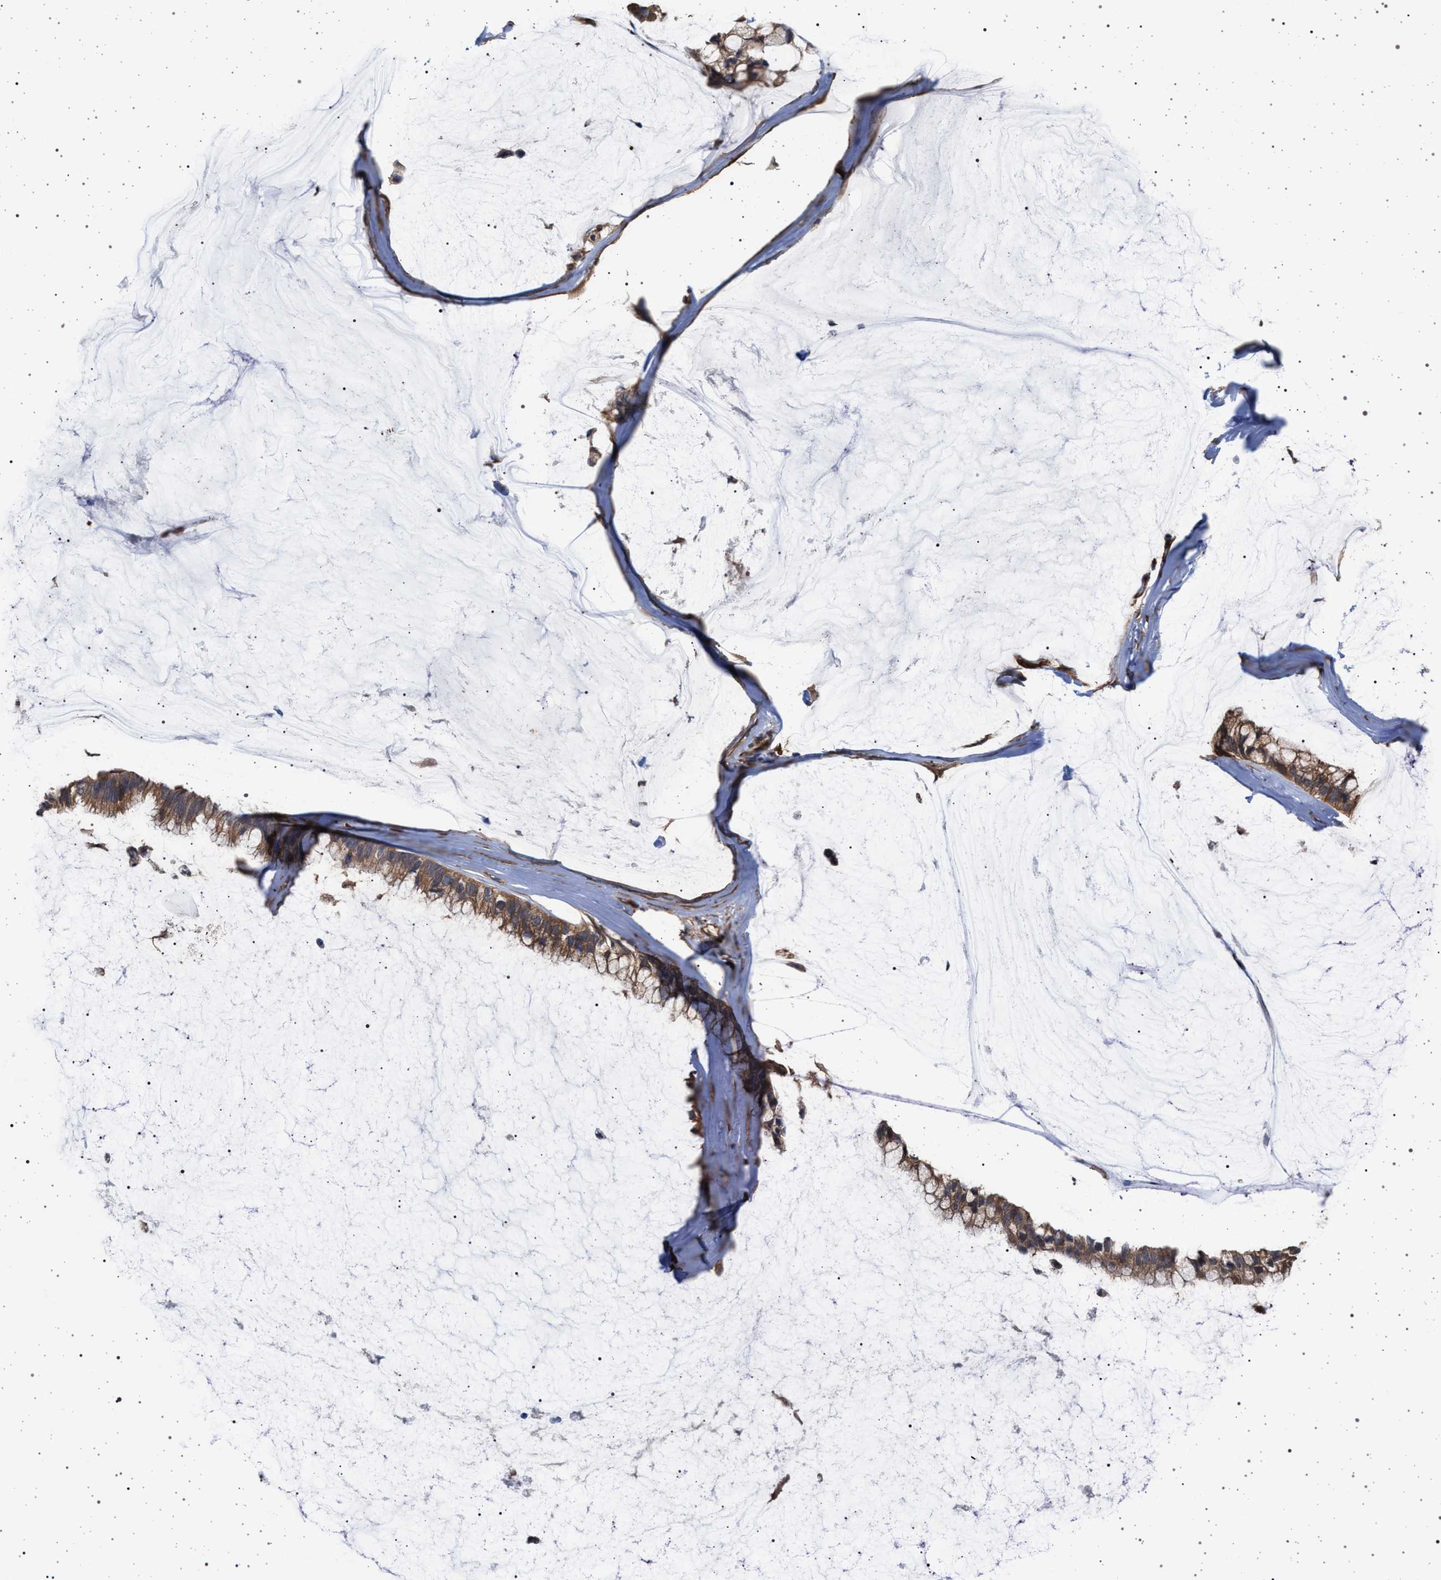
{"staining": {"intensity": "moderate", "quantity": ">75%", "location": "cytoplasmic/membranous"}, "tissue": "ovarian cancer", "cell_type": "Tumor cells", "image_type": "cancer", "snomed": [{"axis": "morphology", "description": "Cystadenocarcinoma, mucinous, NOS"}, {"axis": "topography", "description": "Ovary"}], "caption": "A micrograph showing moderate cytoplasmic/membranous expression in approximately >75% of tumor cells in ovarian mucinous cystadenocarcinoma, as visualized by brown immunohistochemical staining.", "gene": "IFT20", "patient": {"sex": "female", "age": 39}}